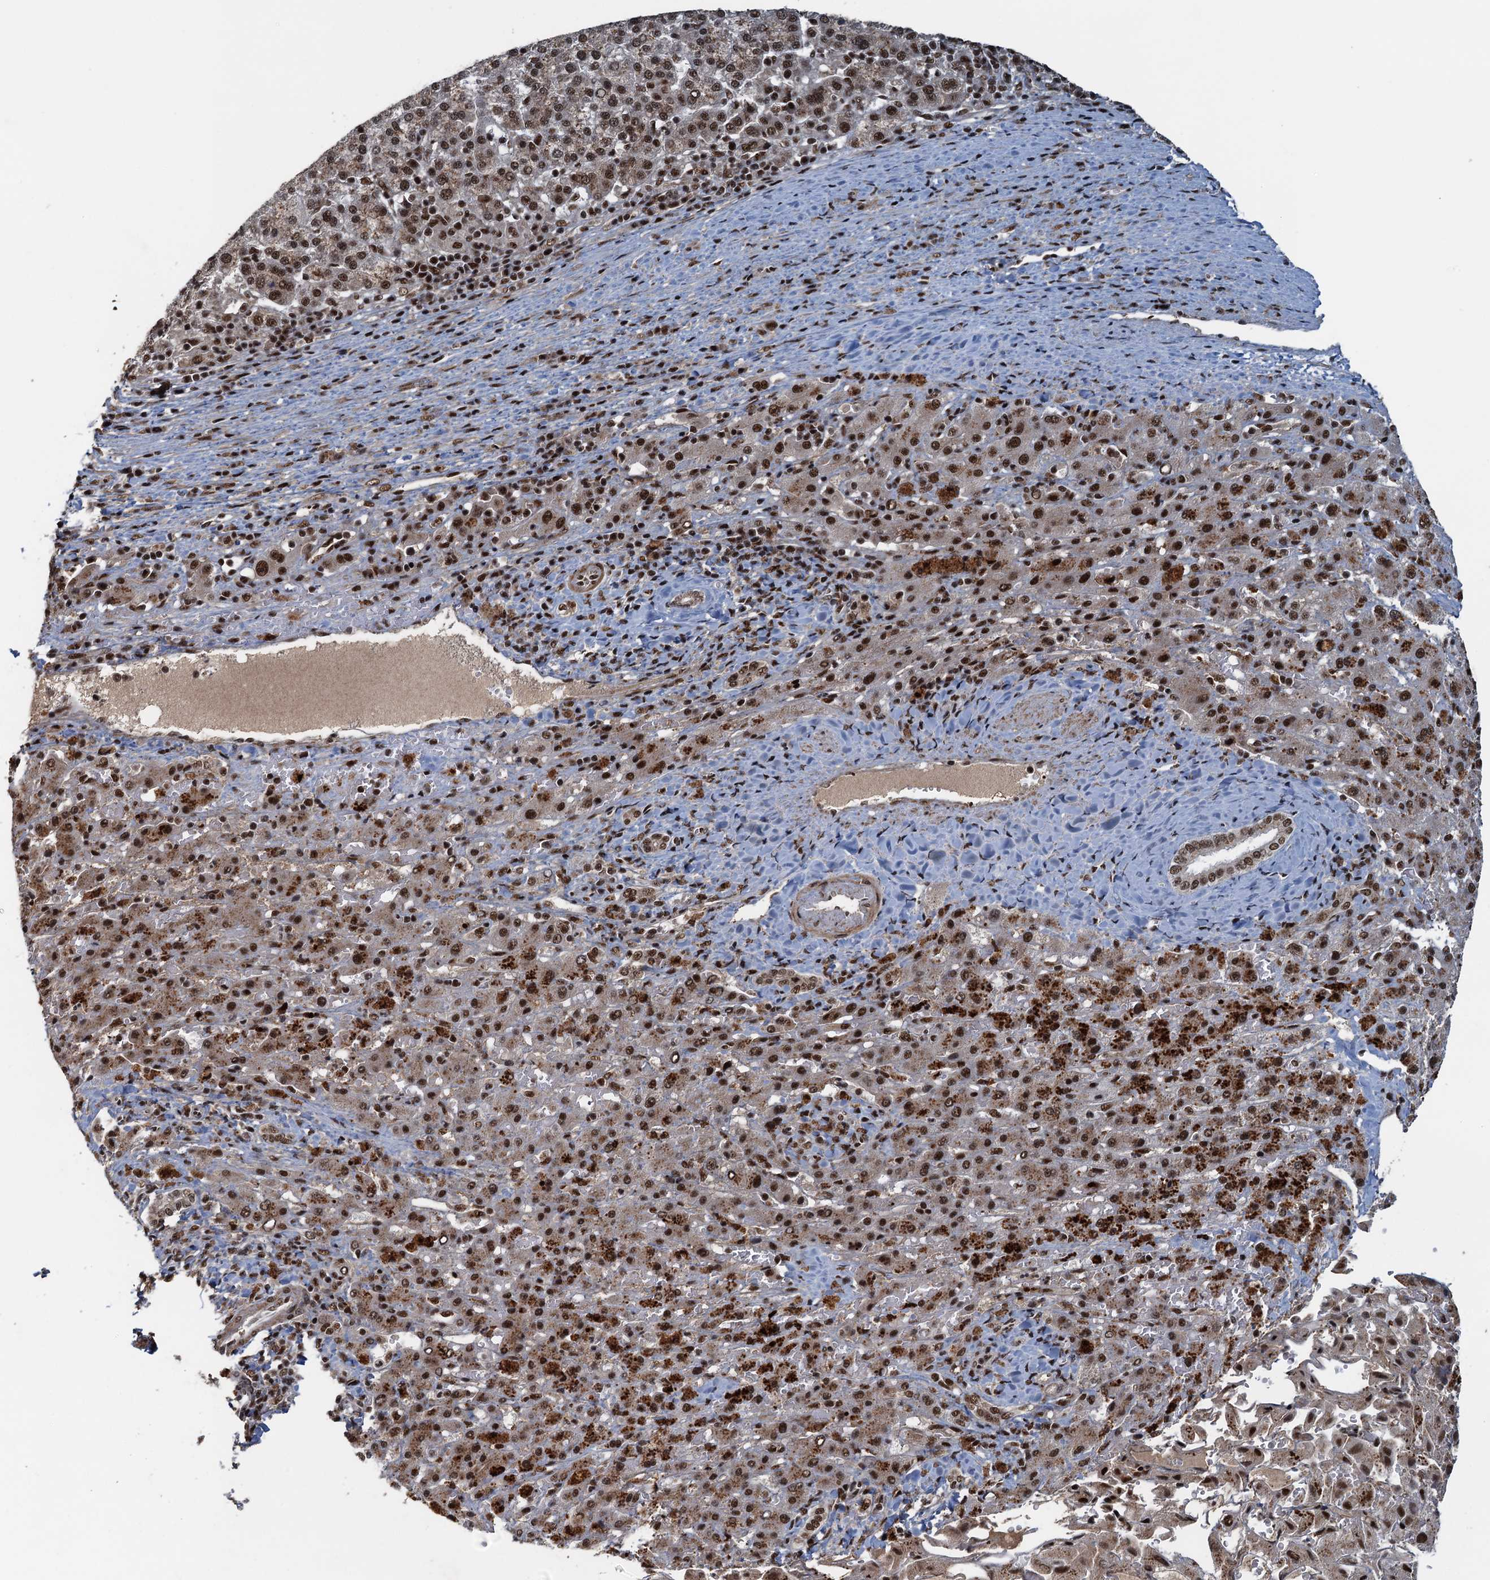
{"staining": {"intensity": "moderate", "quantity": "25%-75%", "location": "nuclear"}, "tissue": "liver cancer", "cell_type": "Tumor cells", "image_type": "cancer", "snomed": [{"axis": "morphology", "description": "Carcinoma, Hepatocellular, NOS"}, {"axis": "topography", "description": "Liver"}], "caption": "A medium amount of moderate nuclear staining is seen in approximately 25%-75% of tumor cells in liver cancer (hepatocellular carcinoma) tissue.", "gene": "ZC3H18", "patient": {"sex": "female", "age": 58}}